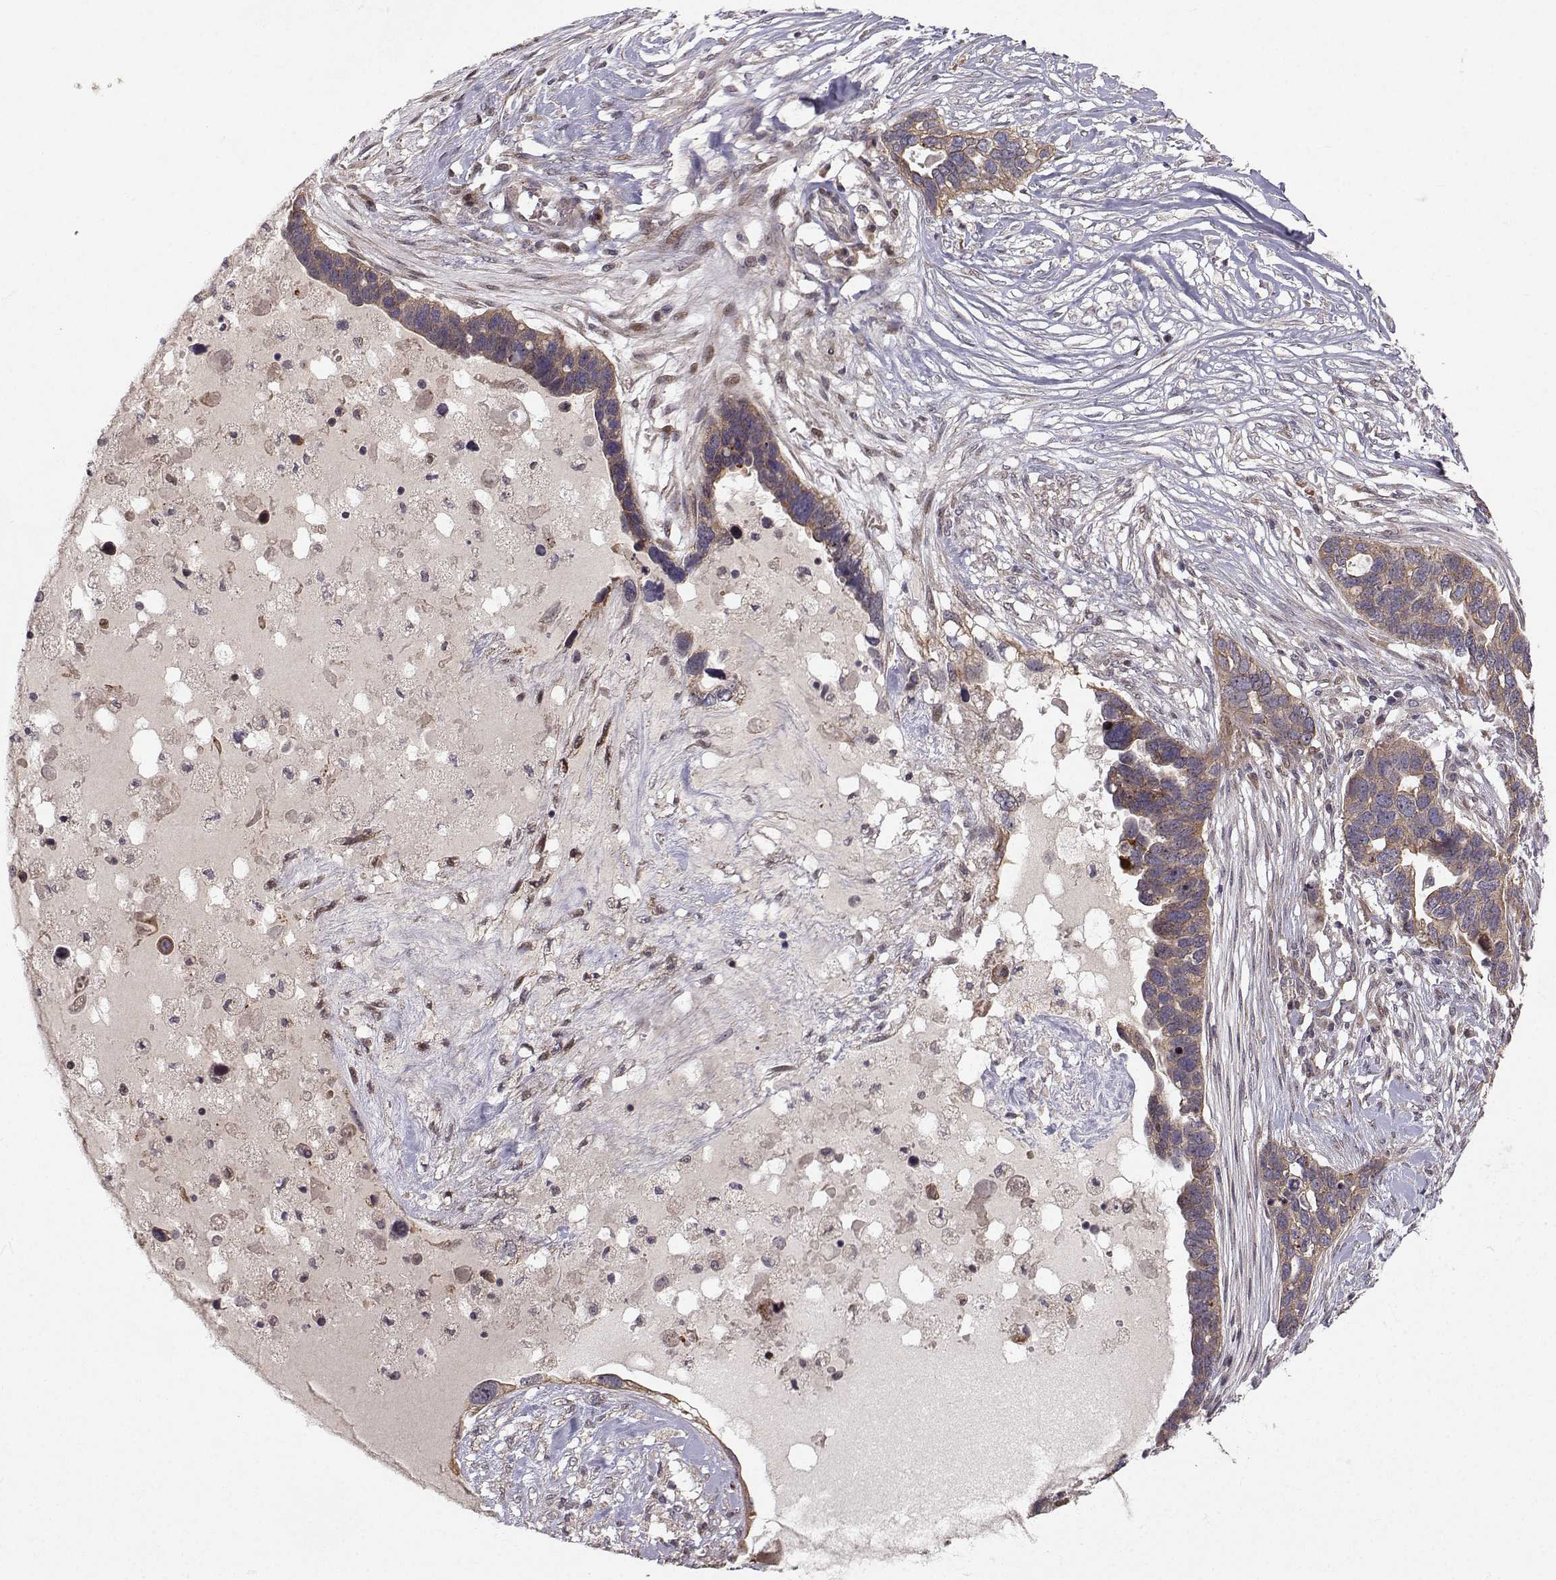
{"staining": {"intensity": "moderate", "quantity": "<25%", "location": "cytoplasmic/membranous"}, "tissue": "ovarian cancer", "cell_type": "Tumor cells", "image_type": "cancer", "snomed": [{"axis": "morphology", "description": "Cystadenocarcinoma, serous, NOS"}, {"axis": "topography", "description": "Ovary"}], "caption": "Moderate cytoplasmic/membranous protein positivity is seen in approximately <25% of tumor cells in ovarian cancer (serous cystadenocarcinoma).", "gene": "APC", "patient": {"sex": "female", "age": 54}}